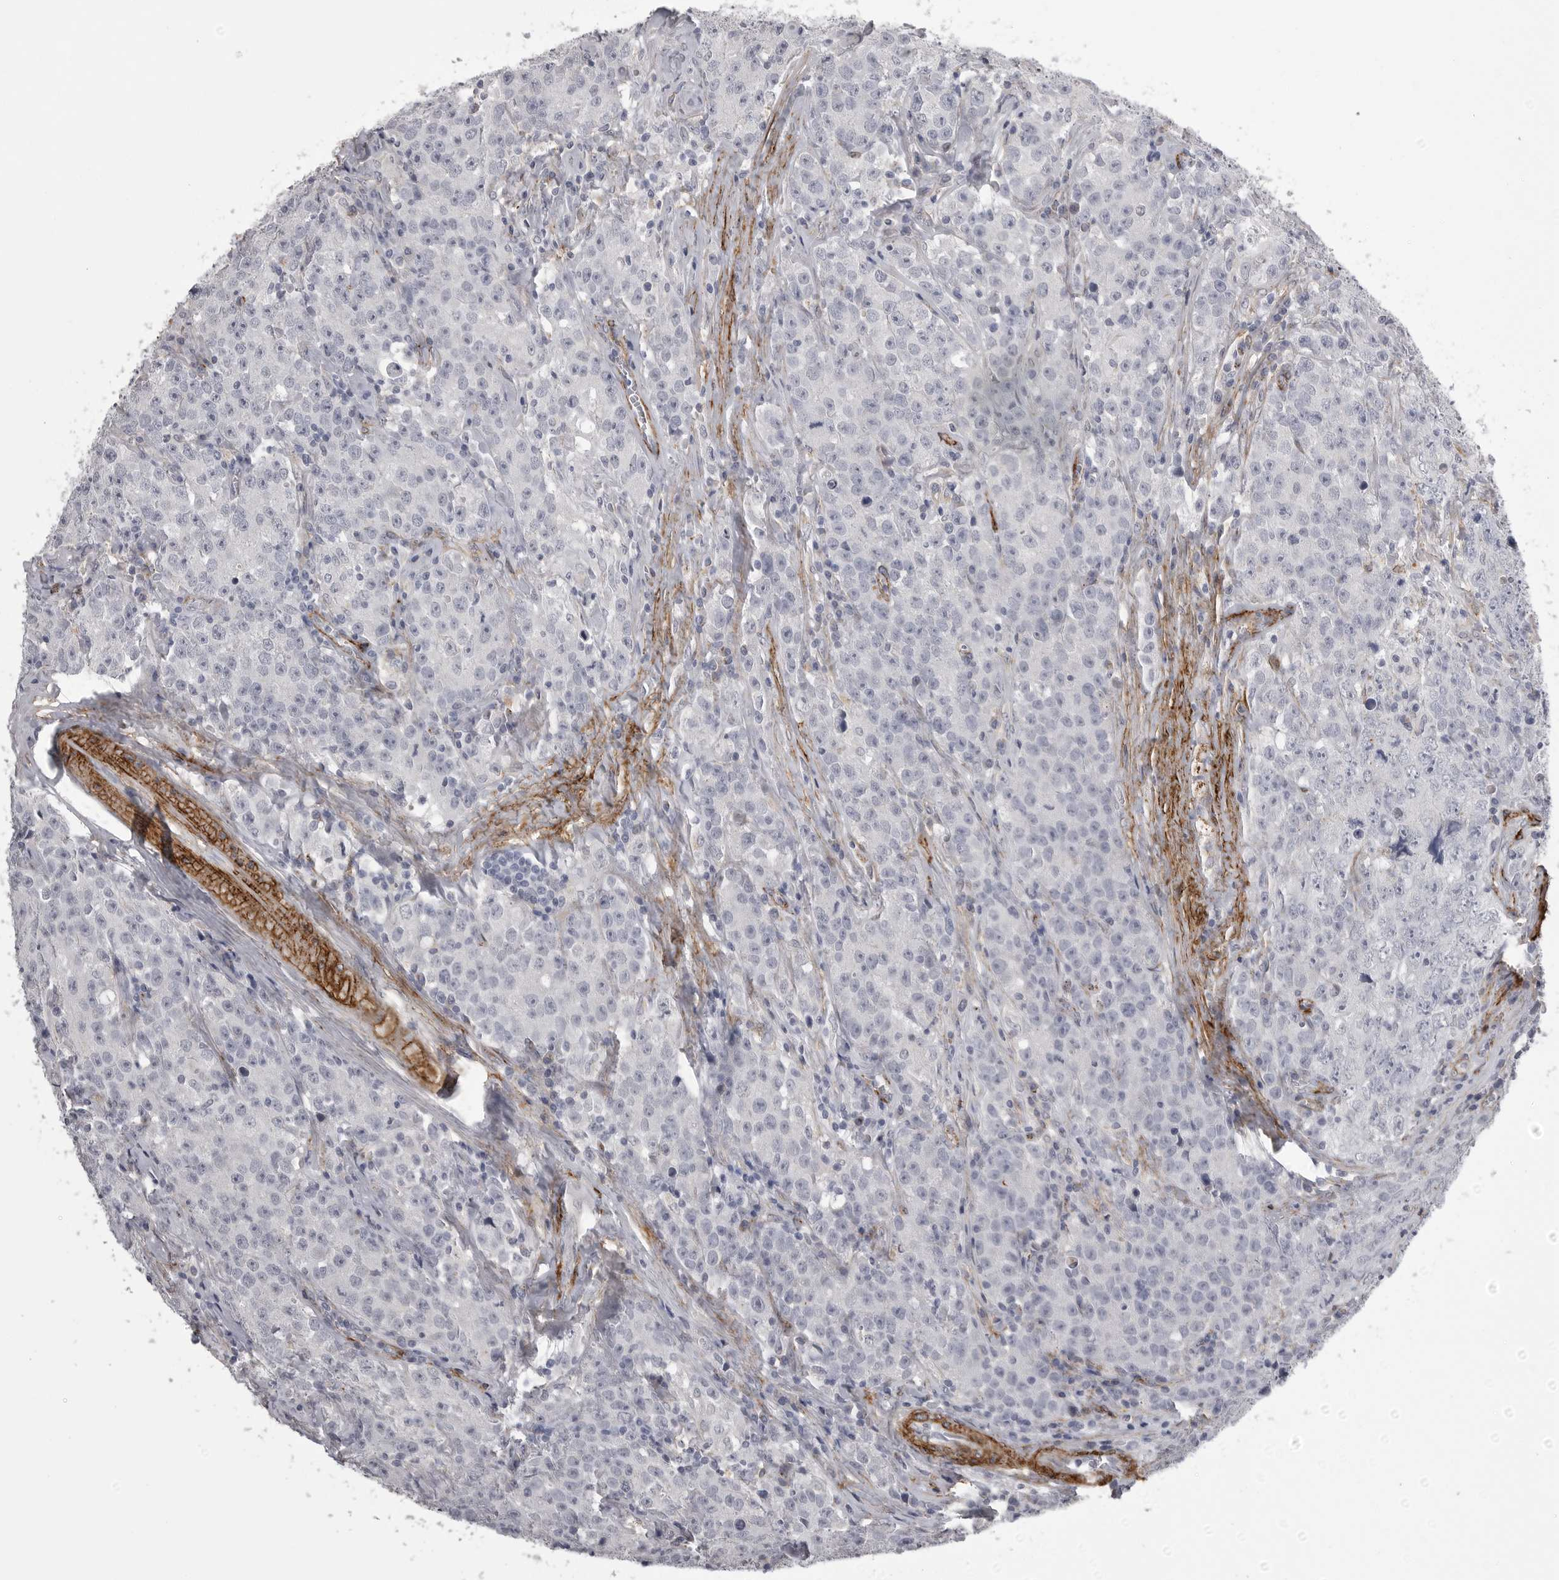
{"staining": {"intensity": "negative", "quantity": "none", "location": "none"}, "tissue": "testis cancer", "cell_type": "Tumor cells", "image_type": "cancer", "snomed": [{"axis": "morphology", "description": "Seminoma, NOS"}, {"axis": "morphology", "description": "Carcinoma, Embryonal, NOS"}, {"axis": "topography", "description": "Testis"}], "caption": "There is no significant staining in tumor cells of testis cancer.", "gene": "AOC3", "patient": {"sex": "male", "age": 43}}